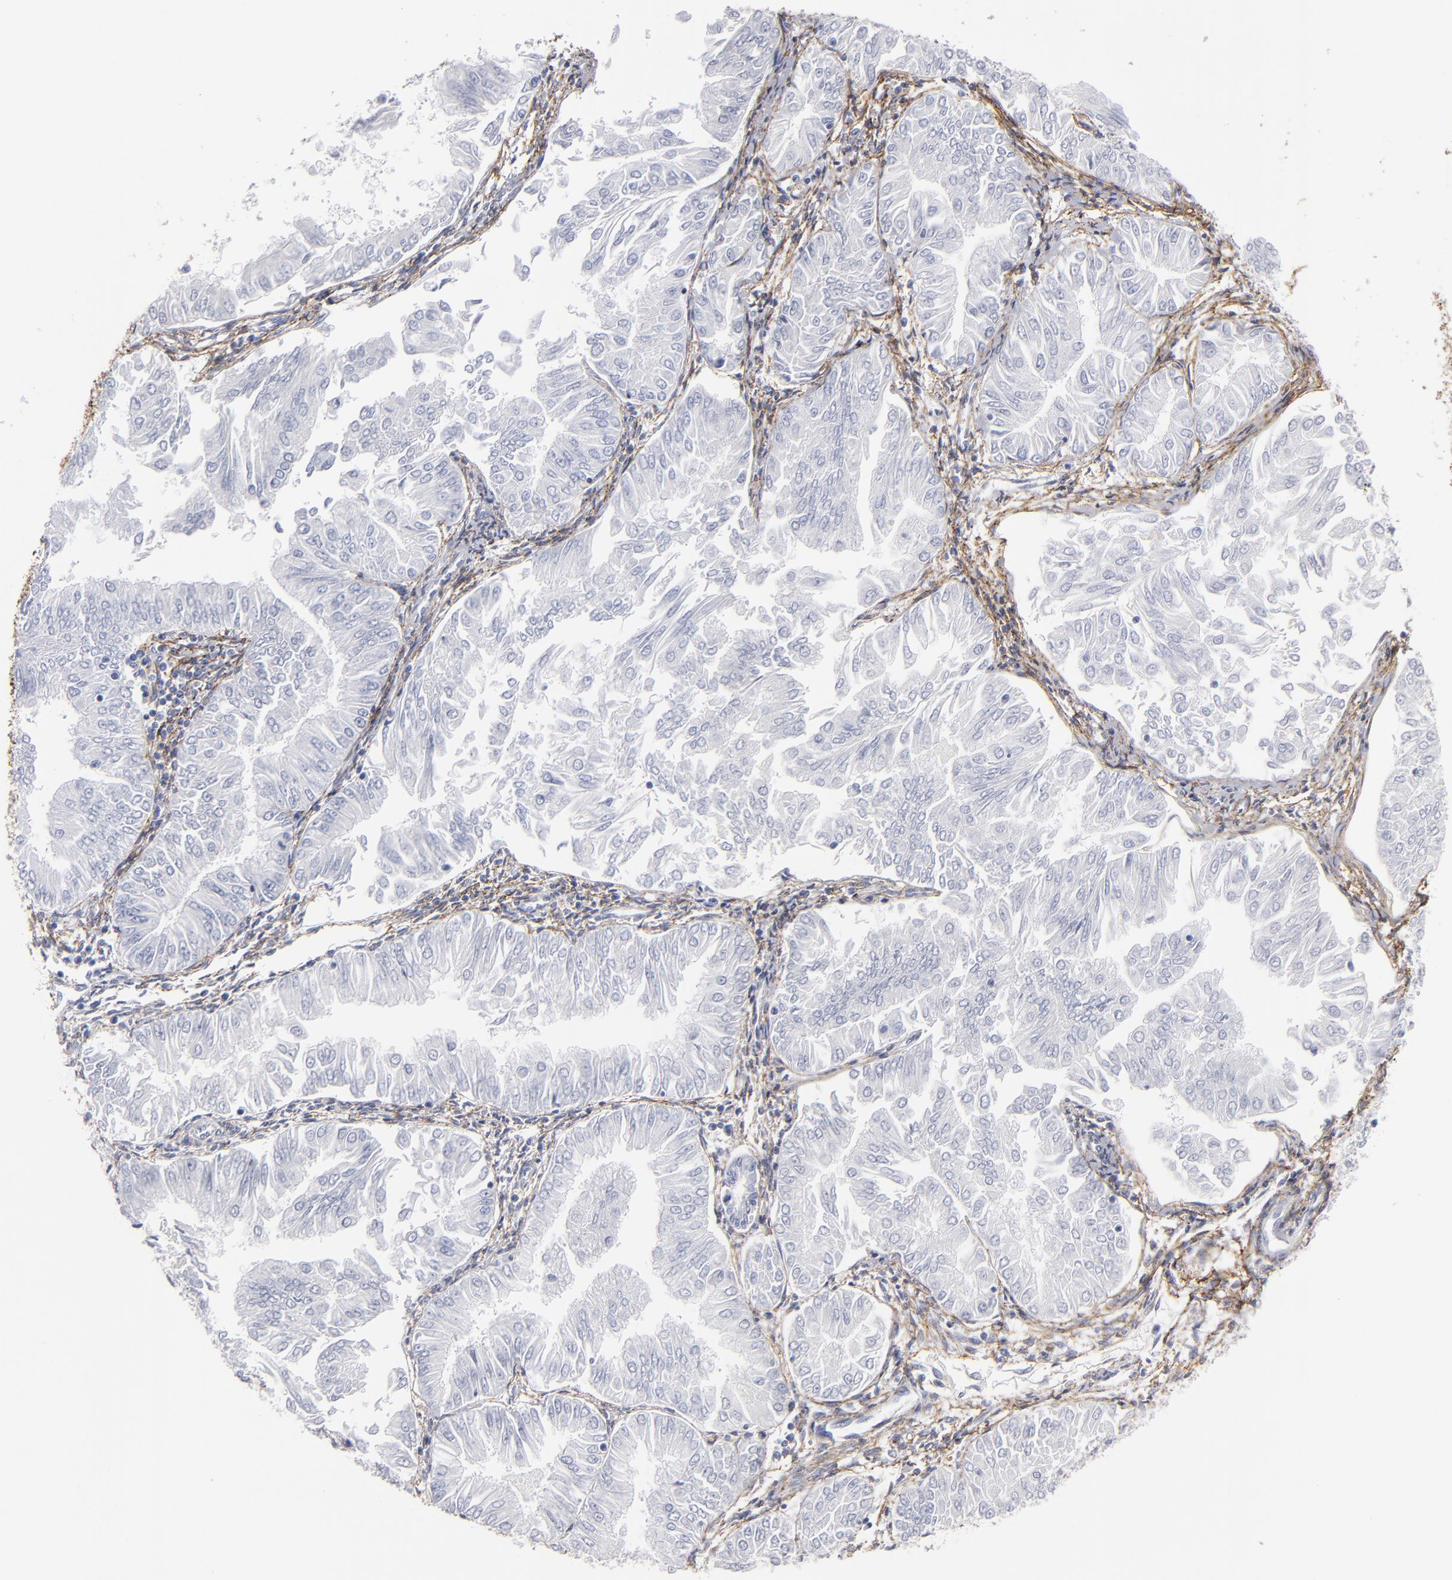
{"staining": {"intensity": "negative", "quantity": "none", "location": "none"}, "tissue": "endometrial cancer", "cell_type": "Tumor cells", "image_type": "cancer", "snomed": [{"axis": "morphology", "description": "Adenocarcinoma, NOS"}, {"axis": "topography", "description": "Endometrium"}], "caption": "Adenocarcinoma (endometrial) stained for a protein using immunohistochemistry (IHC) shows no staining tumor cells.", "gene": "EMILIN1", "patient": {"sex": "female", "age": 53}}